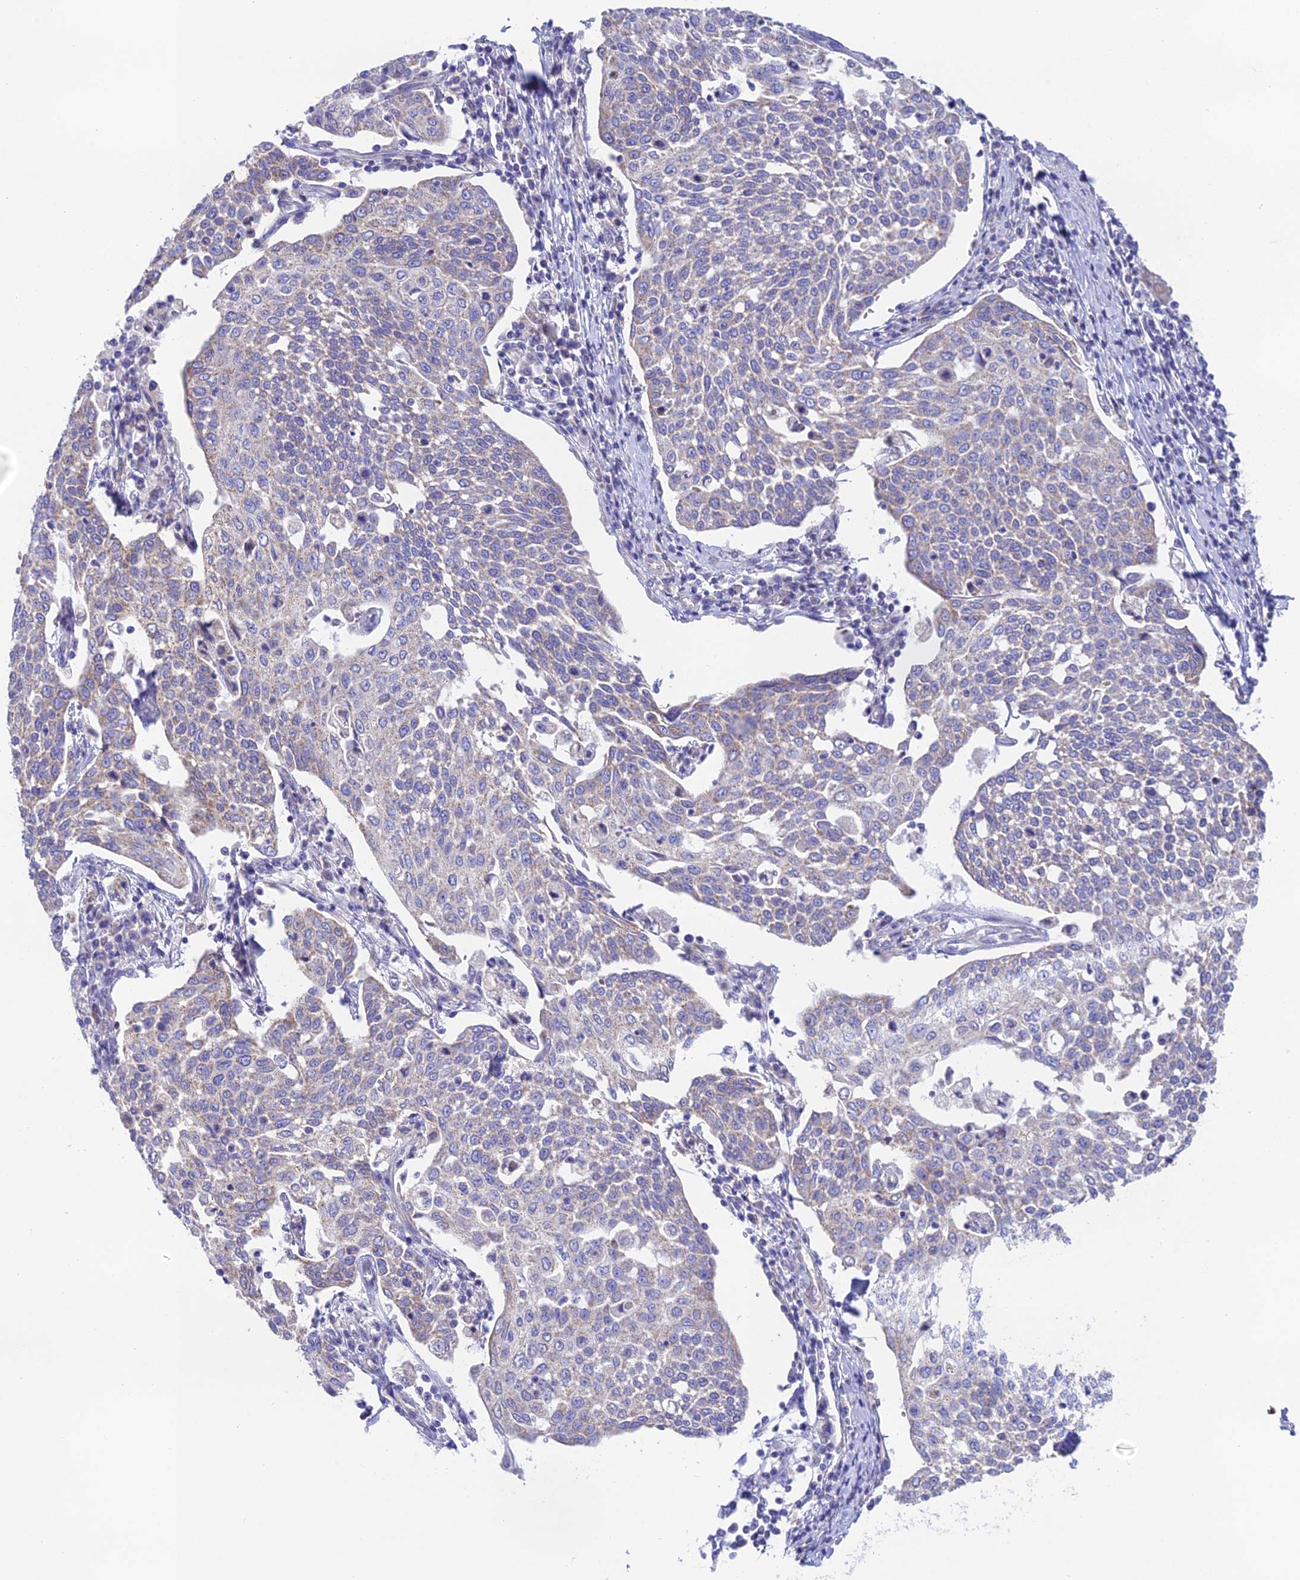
{"staining": {"intensity": "weak", "quantity": "<25%", "location": "cytoplasmic/membranous"}, "tissue": "cervical cancer", "cell_type": "Tumor cells", "image_type": "cancer", "snomed": [{"axis": "morphology", "description": "Squamous cell carcinoma, NOS"}, {"axis": "topography", "description": "Cervix"}], "caption": "This is an immunohistochemistry (IHC) image of human cervical cancer (squamous cell carcinoma). There is no expression in tumor cells.", "gene": "HSDL2", "patient": {"sex": "female", "age": 34}}